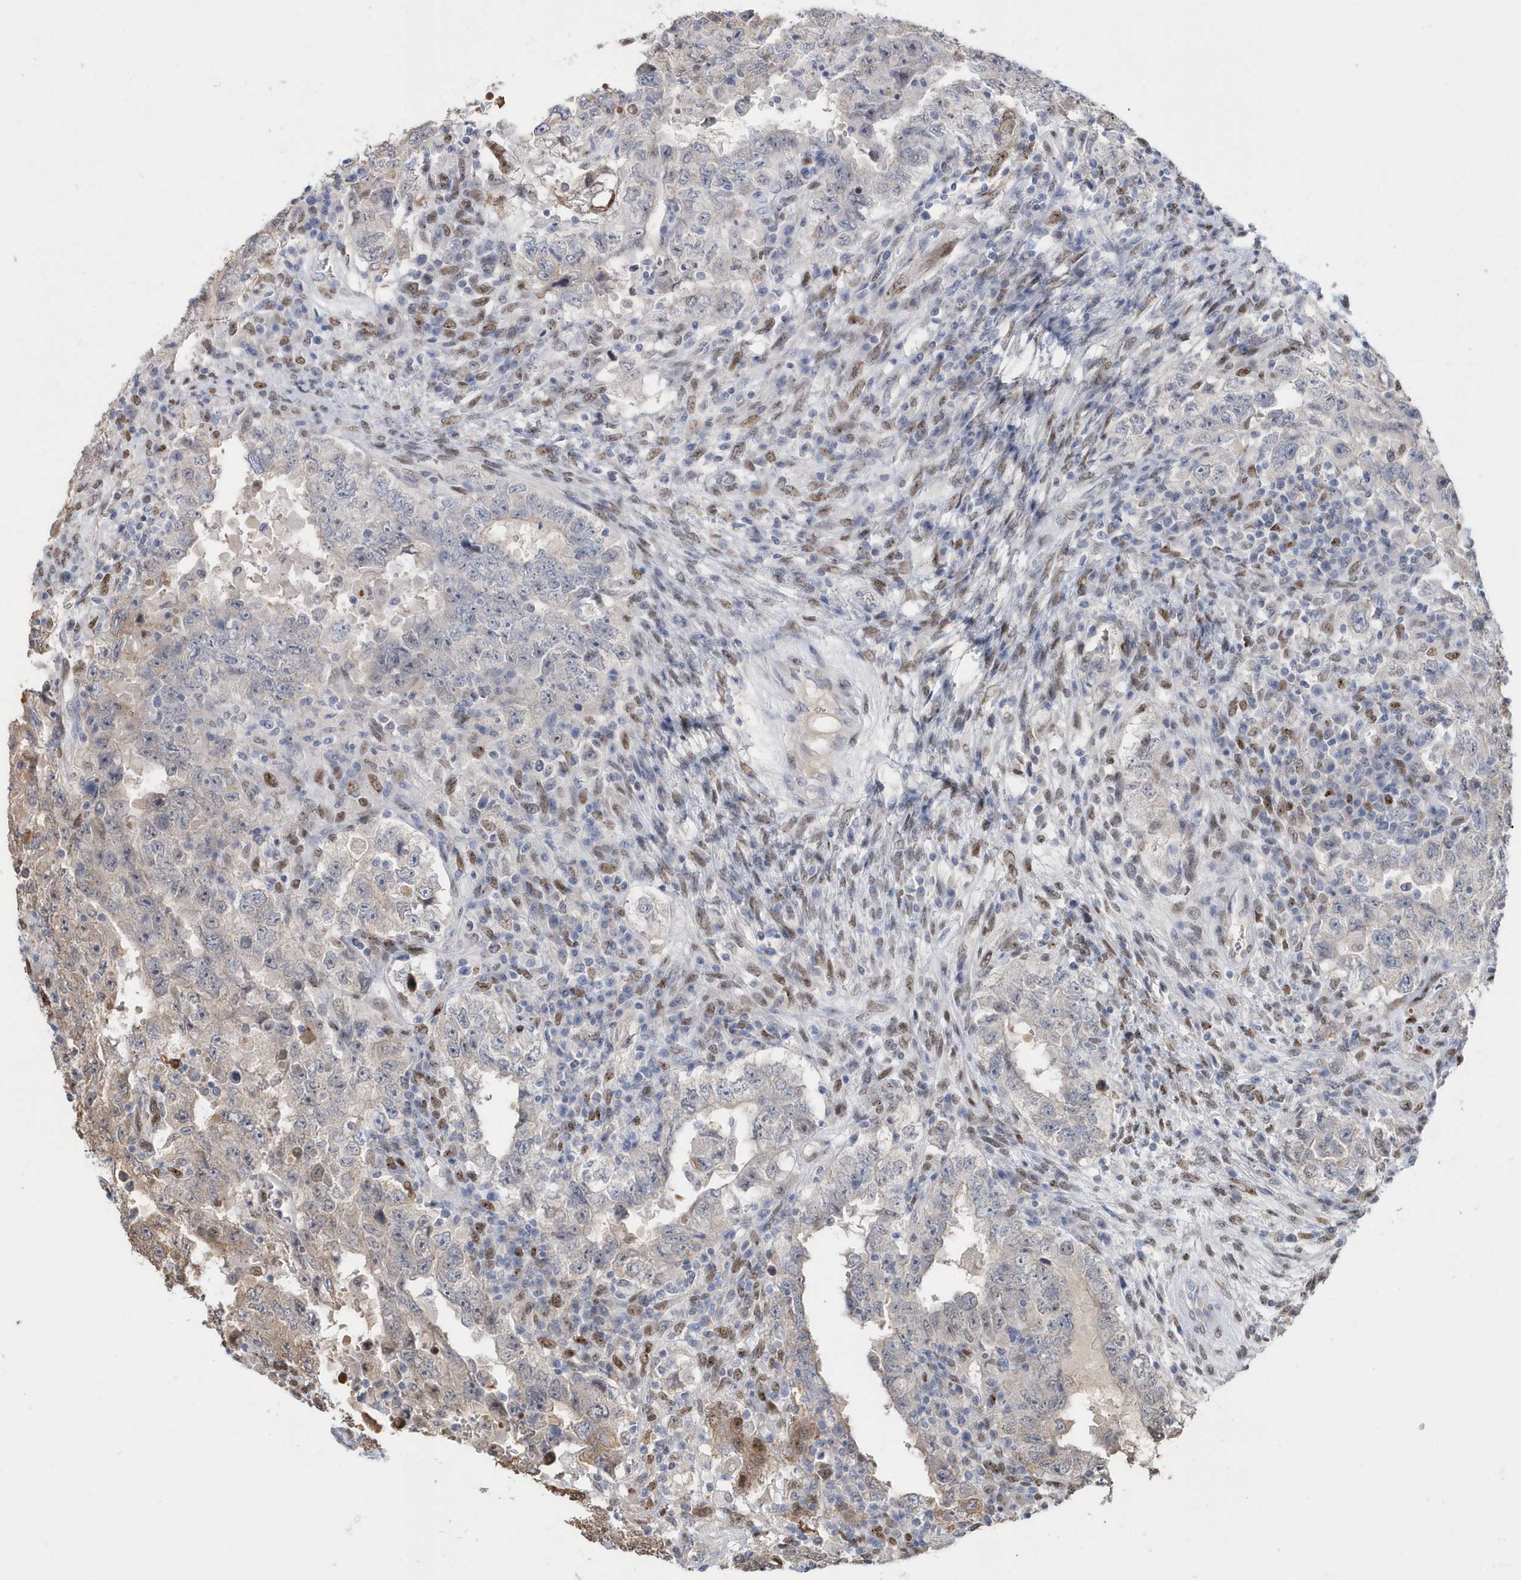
{"staining": {"intensity": "weak", "quantity": "<25%", "location": "cytoplasmic/membranous"}, "tissue": "testis cancer", "cell_type": "Tumor cells", "image_type": "cancer", "snomed": [{"axis": "morphology", "description": "Carcinoma, Embryonal, NOS"}, {"axis": "topography", "description": "Testis"}], "caption": "A high-resolution micrograph shows IHC staining of testis cancer, which displays no significant staining in tumor cells.", "gene": "MACROH2A2", "patient": {"sex": "male", "age": 26}}